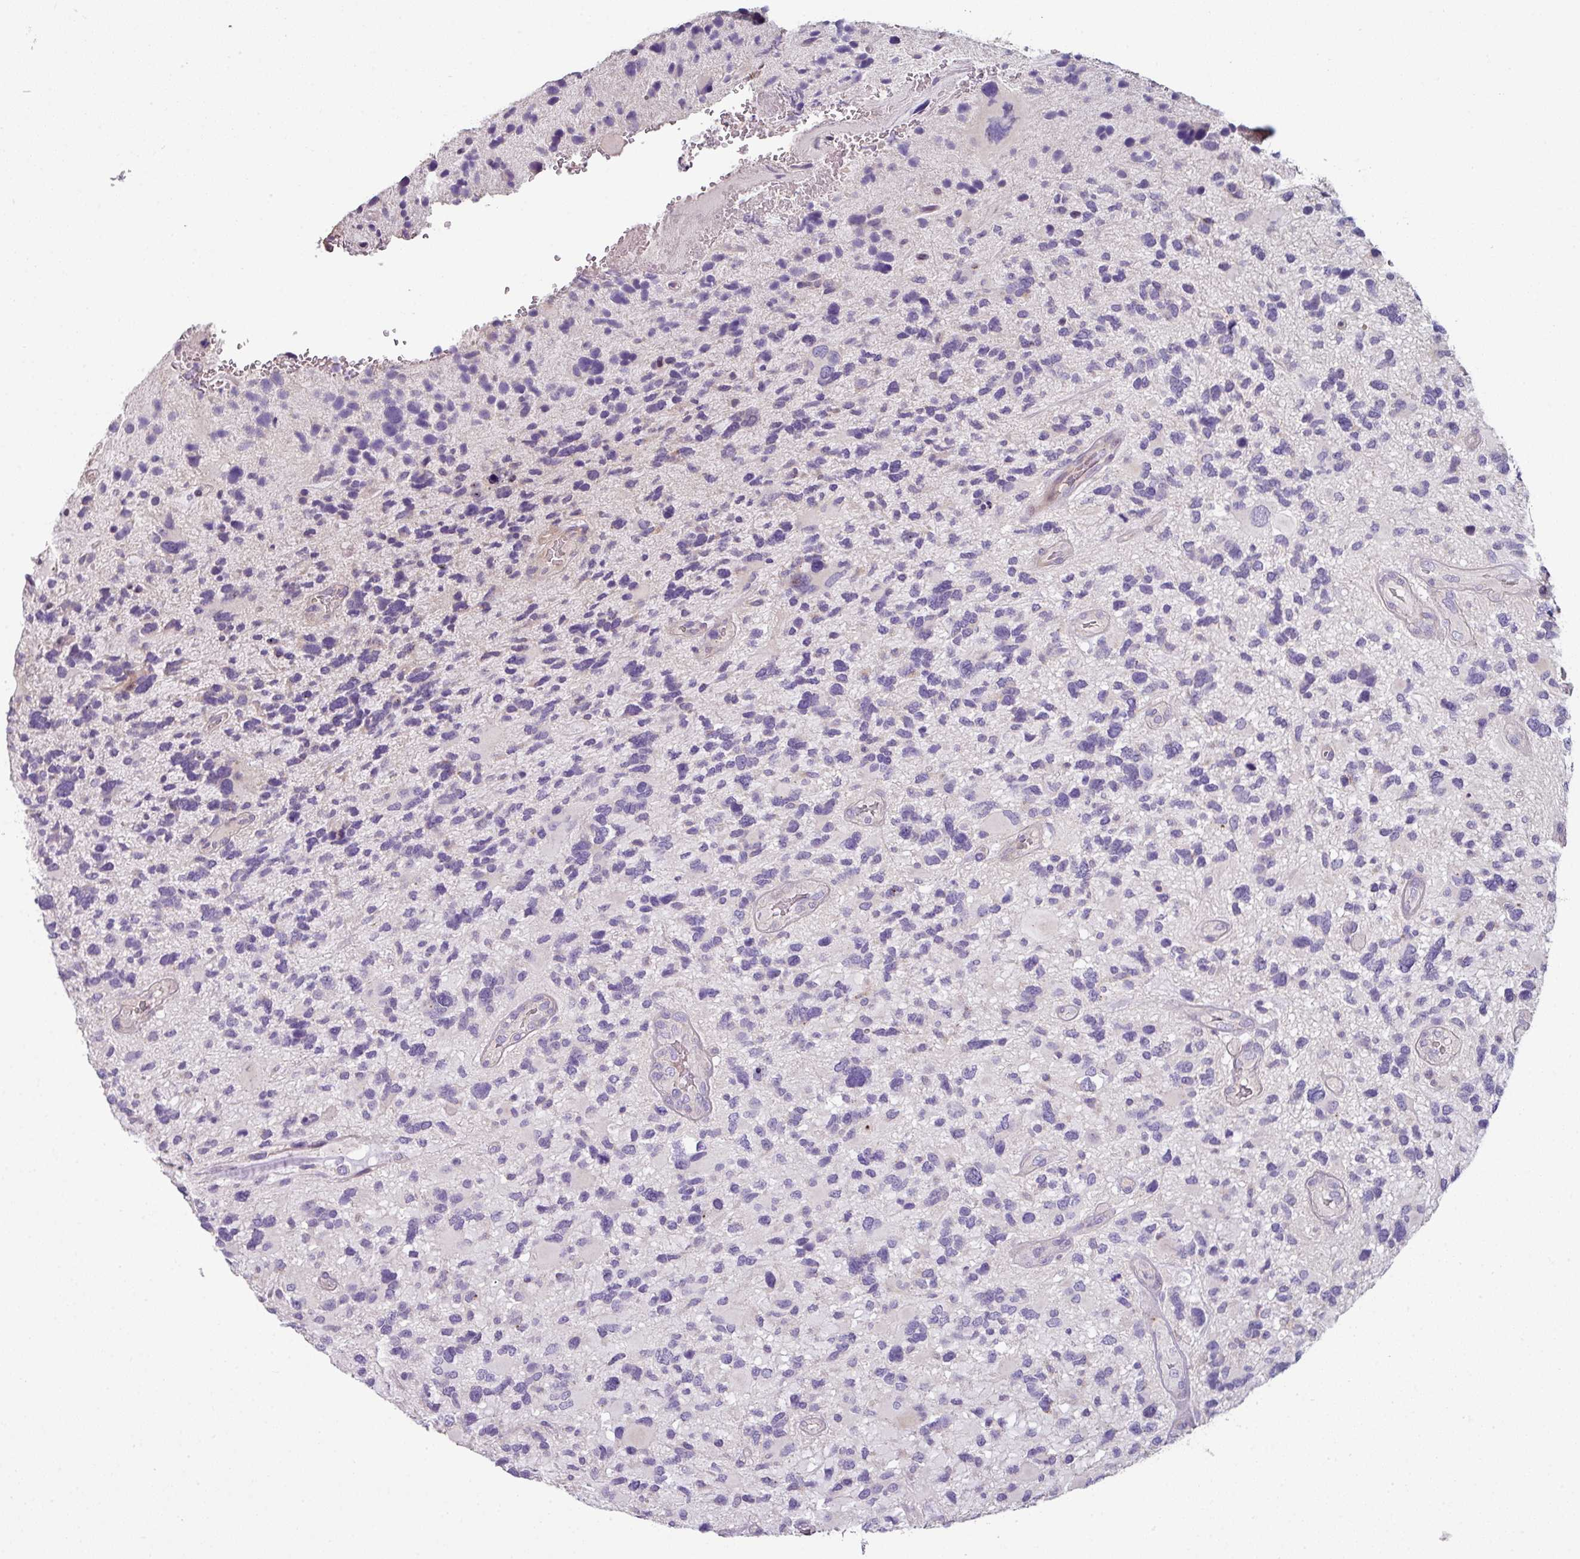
{"staining": {"intensity": "negative", "quantity": "none", "location": "none"}, "tissue": "glioma", "cell_type": "Tumor cells", "image_type": "cancer", "snomed": [{"axis": "morphology", "description": "Glioma, malignant, High grade"}, {"axis": "topography", "description": "Brain"}], "caption": "A high-resolution photomicrograph shows immunohistochemistry (IHC) staining of malignant glioma (high-grade), which displays no significant positivity in tumor cells.", "gene": "LRRC9", "patient": {"sex": "female", "age": 11}}